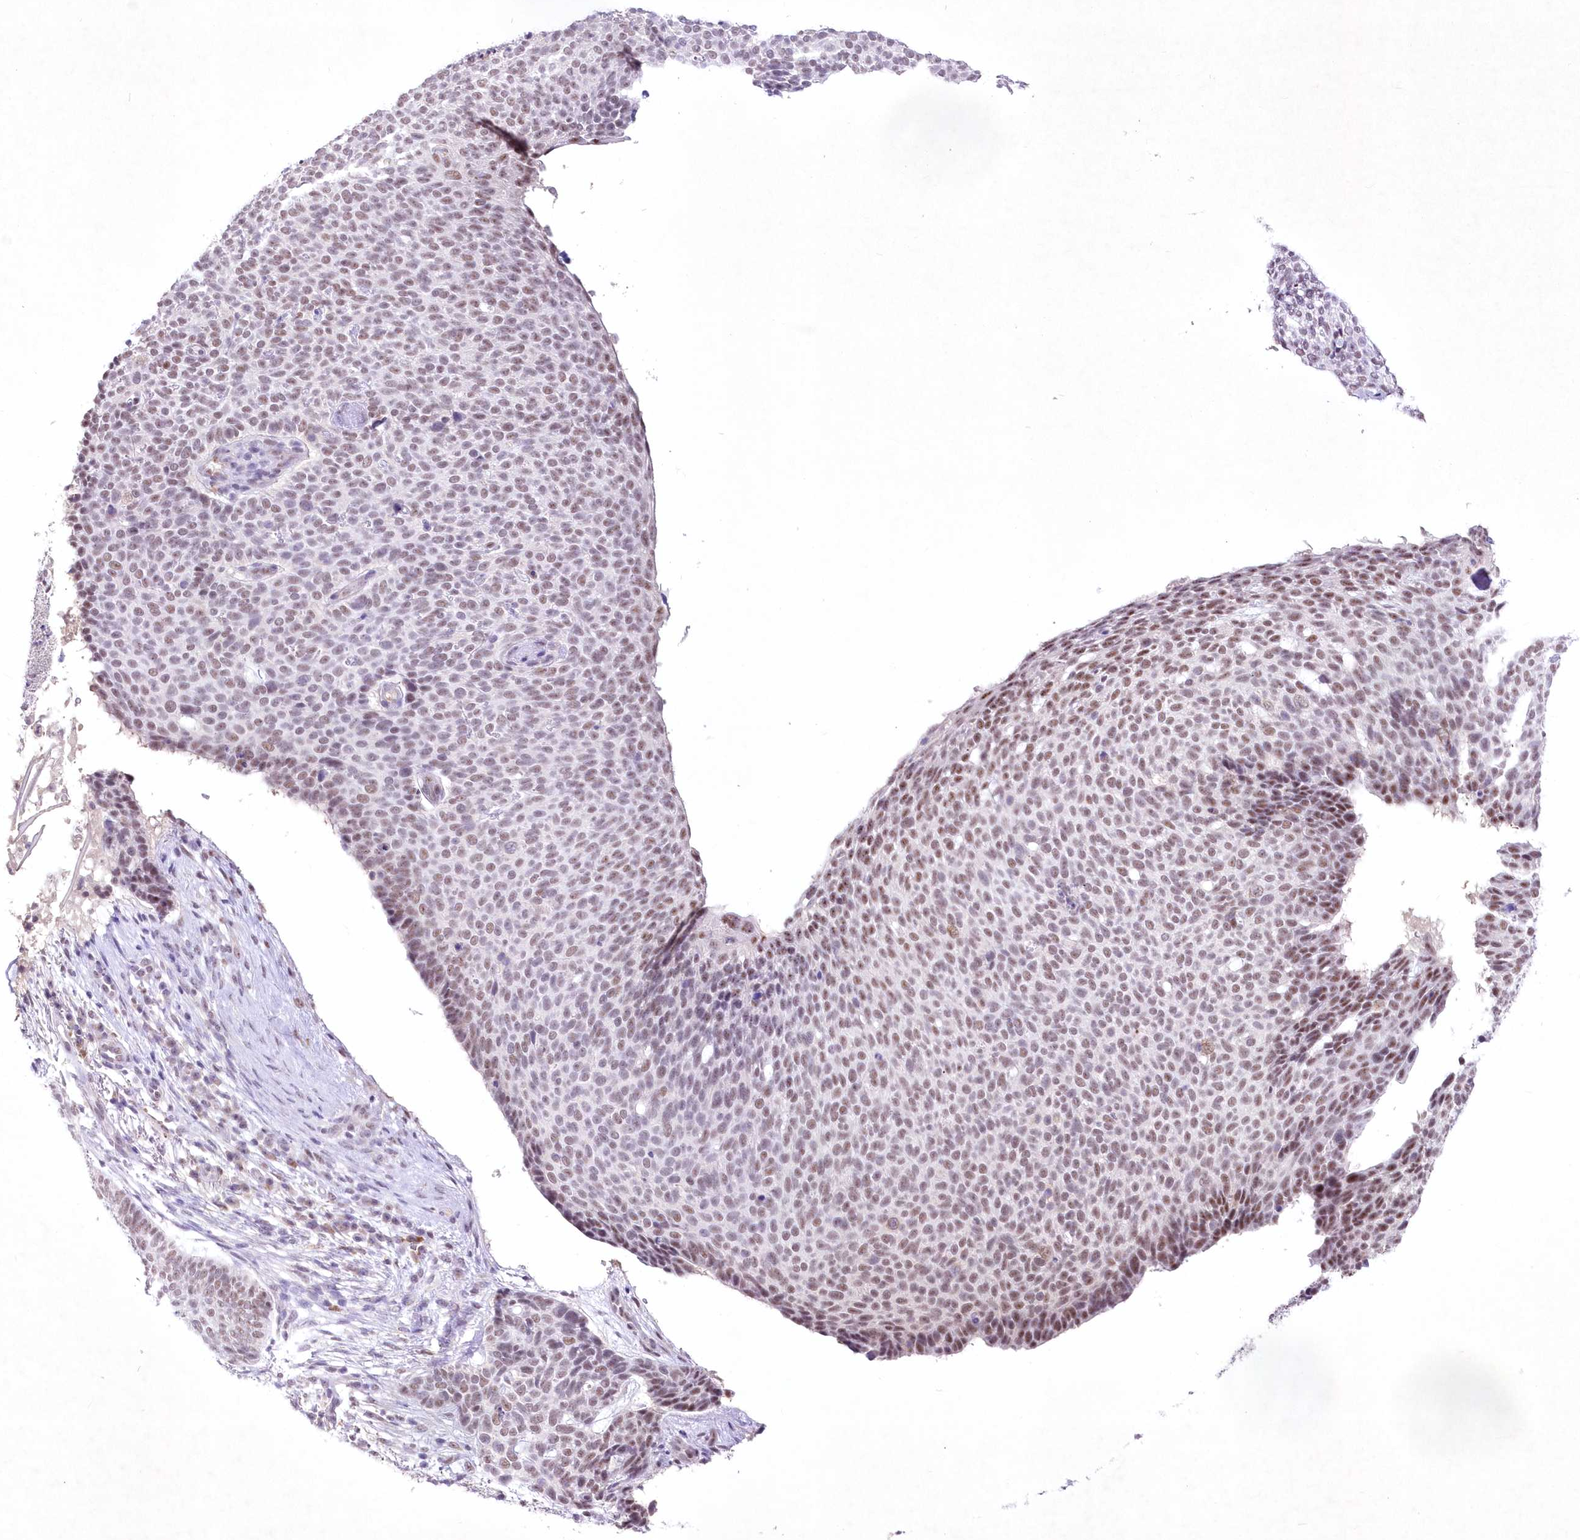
{"staining": {"intensity": "moderate", "quantity": "25%-75%", "location": "nuclear"}, "tissue": "skin cancer", "cell_type": "Tumor cells", "image_type": "cancer", "snomed": [{"axis": "morphology", "description": "Normal tissue, NOS"}, {"axis": "morphology", "description": "Basal cell carcinoma"}, {"axis": "topography", "description": "Skin"}], "caption": "IHC (DAB (3,3'-diaminobenzidine)) staining of skin cancer shows moderate nuclear protein expression in approximately 25%-75% of tumor cells. IHC stains the protein of interest in brown and the nuclei are stained blue.", "gene": "RBM27", "patient": {"sex": "male", "age": 50}}